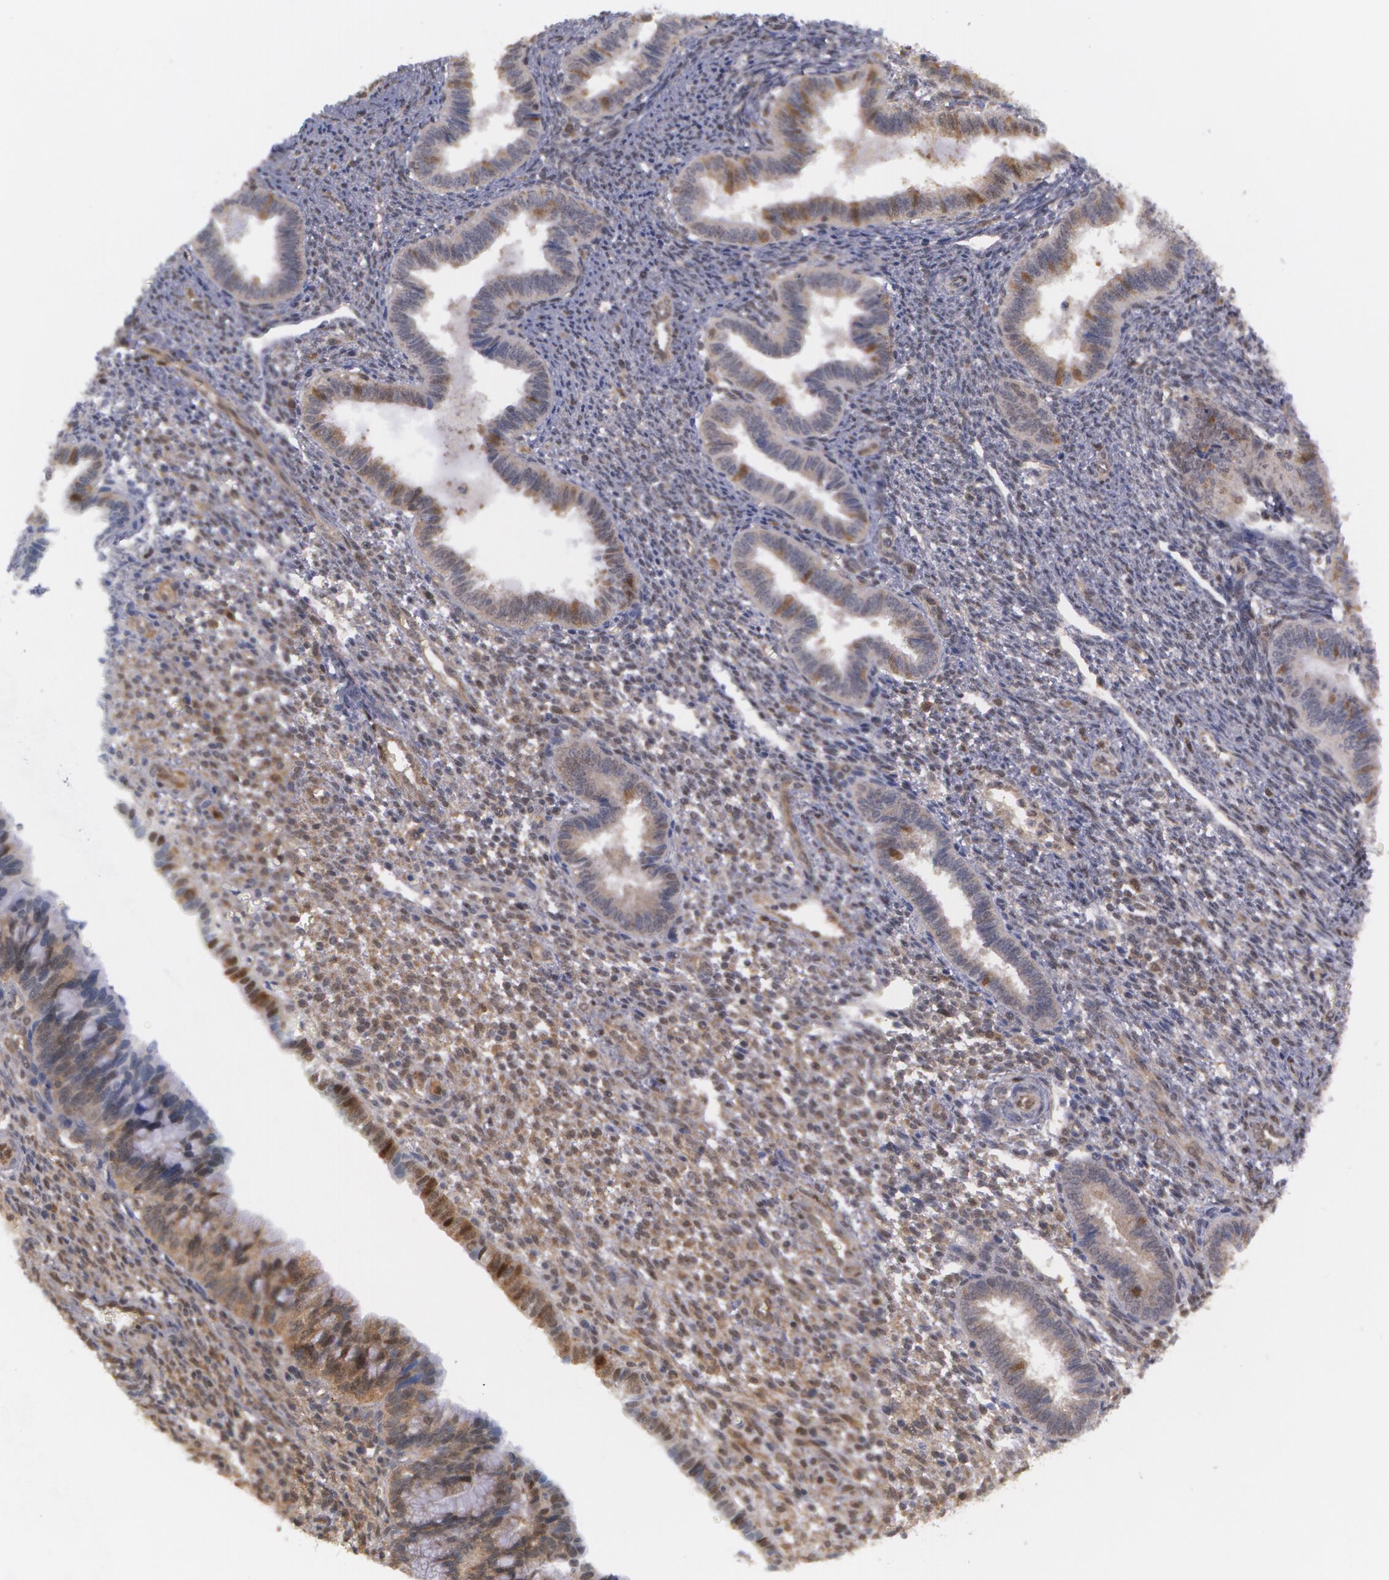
{"staining": {"intensity": "weak", "quantity": "<25%", "location": "cytoplasmic/membranous"}, "tissue": "endometrium", "cell_type": "Cells in endometrial stroma", "image_type": "normal", "snomed": [{"axis": "morphology", "description": "Normal tissue, NOS"}, {"axis": "topography", "description": "Endometrium"}], "caption": "A high-resolution micrograph shows immunohistochemistry staining of normal endometrium, which shows no significant positivity in cells in endometrial stroma. Brightfield microscopy of immunohistochemistry (IHC) stained with DAB (brown) and hematoxylin (blue), captured at high magnification.", "gene": "TXNRD1", "patient": {"sex": "female", "age": 36}}